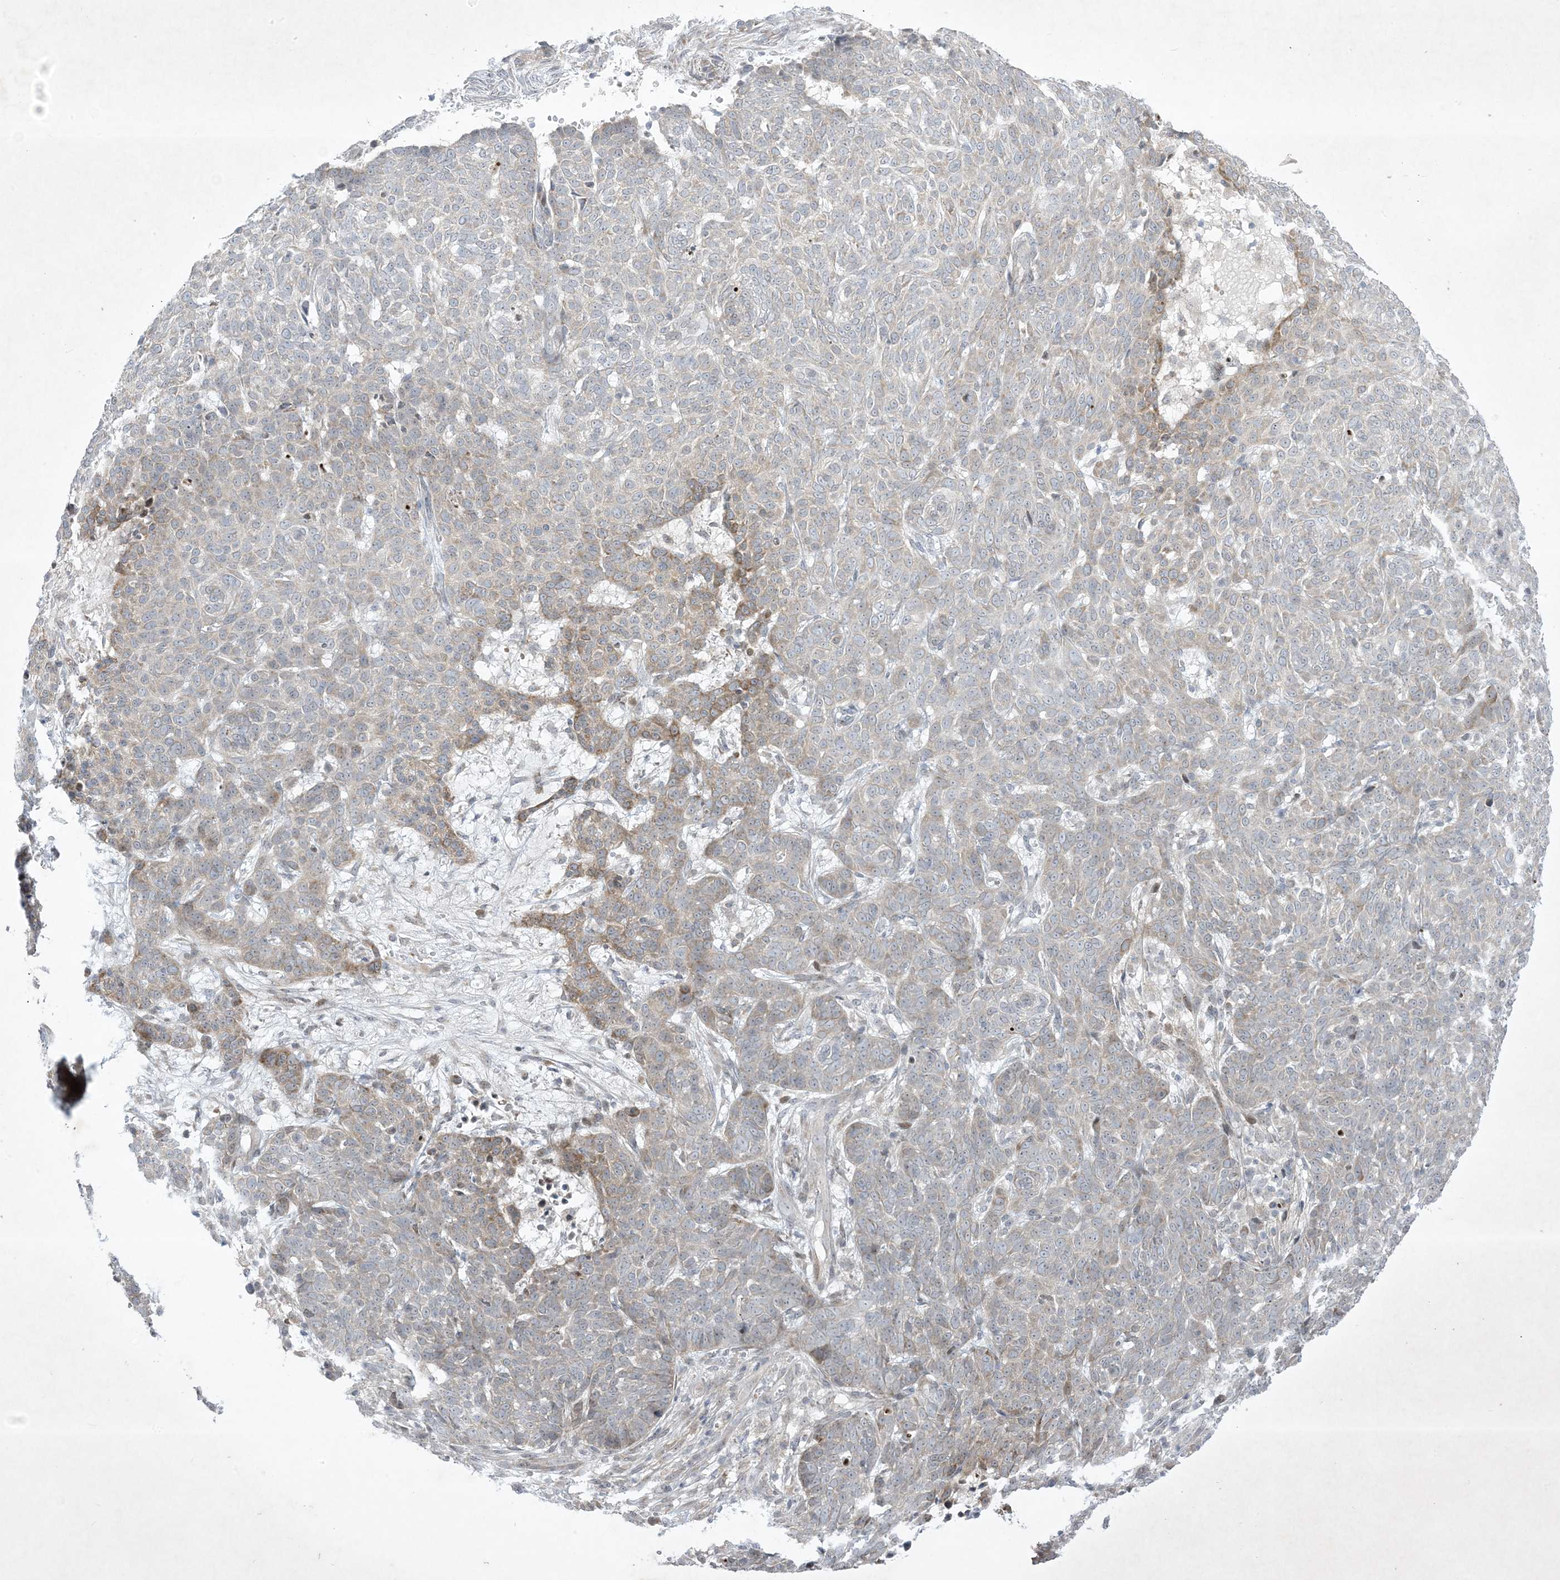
{"staining": {"intensity": "moderate", "quantity": "<25%", "location": "cytoplasmic/membranous"}, "tissue": "skin cancer", "cell_type": "Tumor cells", "image_type": "cancer", "snomed": [{"axis": "morphology", "description": "Basal cell carcinoma"}, {"axis": "topography", "description": "Skin"}], "caption": "High-magnification brightfield microscopy of skin cancer (basal cell carcinoma) stained with DAB (3,3'-diaminobenzidine) (brown) and counterstained with hematoxylin (blue). tumor cells exhibit moderate cytoplasmic/membranous staining is appreciated in about<25% of cells. Immunohistochemistry stains the protein in brown and the nuclei are stained blue.", "gene": "SOGA3", "patient": {"sex": "male", "age": 85}}